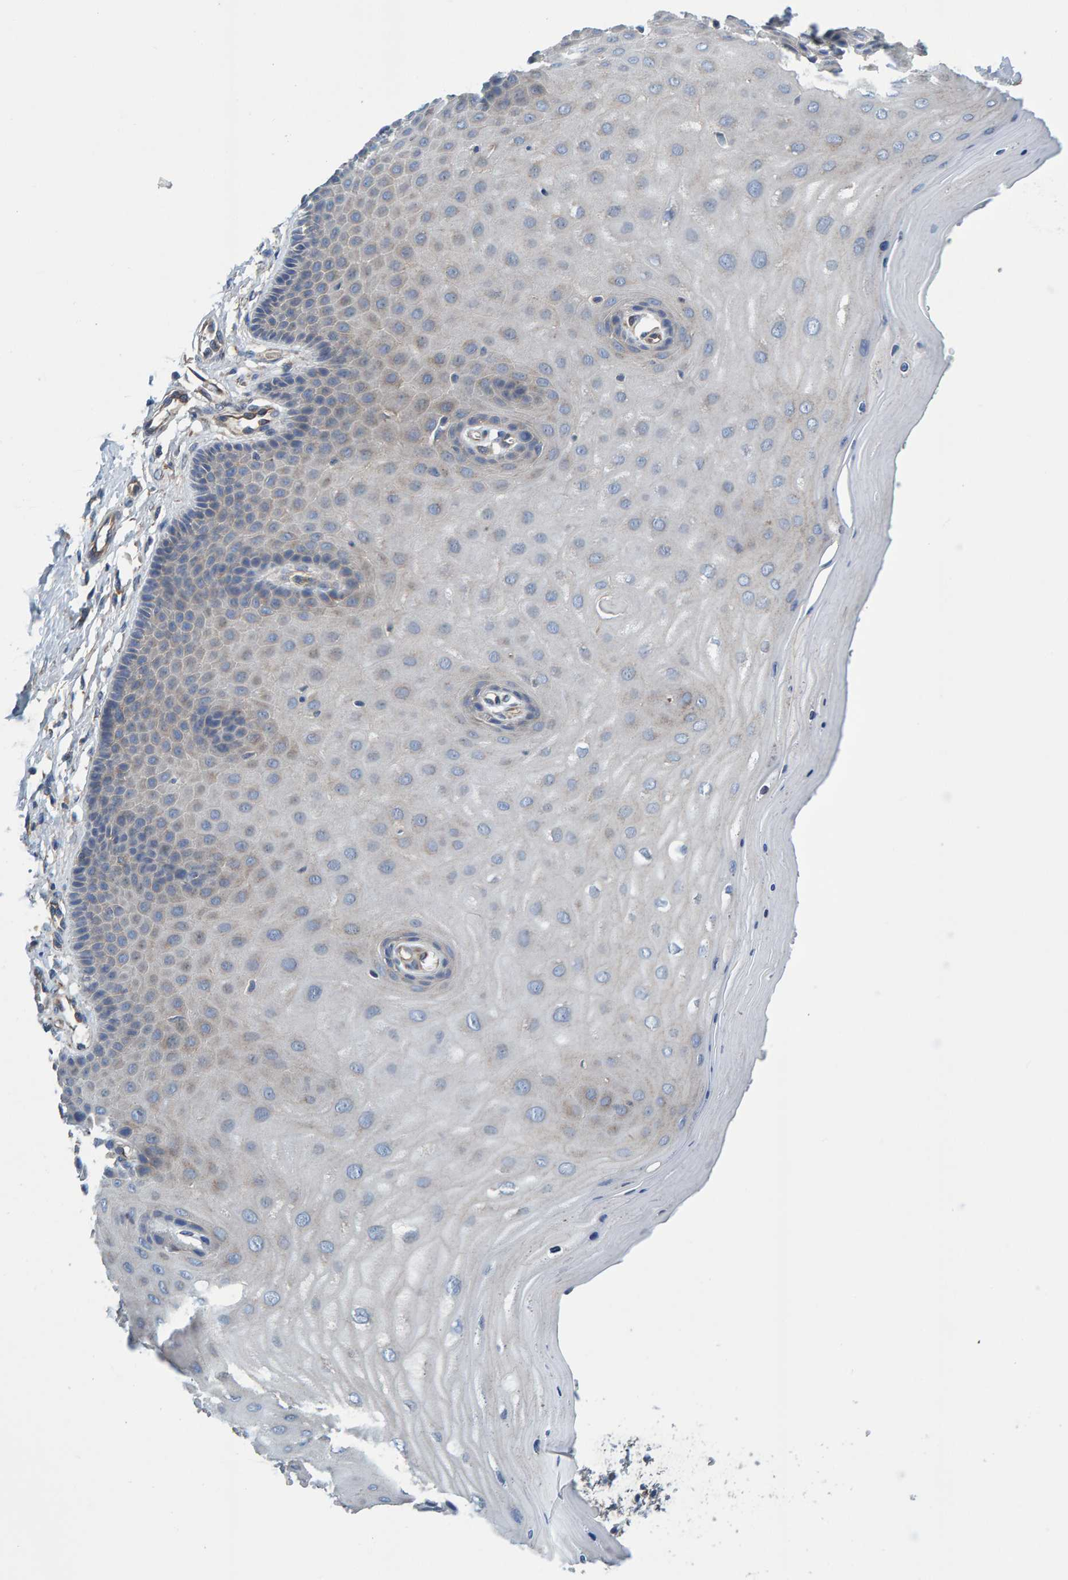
{"staining": {"intensity": "weak", "quantity": "25%-75%", "location": "cytoplasmic/membranous"}, "tissue": "cervix", "cell_type": "Glandular cells", "image_type": "normal", "snomed": [{"axis": "morphology", "description": "Normal tissue, NOS"}, {"axis": "topography", "description": "Cervix"}], "caption": "Immunohistochemistry (IHC) photomicrograph of benign human cervix stained for a protein (brown), which demonstrates low levels of weak cytoplasmic/membranous positivity in approximately 25%-75% of glandular cells.", "gene": "MKLN1", "patient": {"sex": "female", "age": 55}}